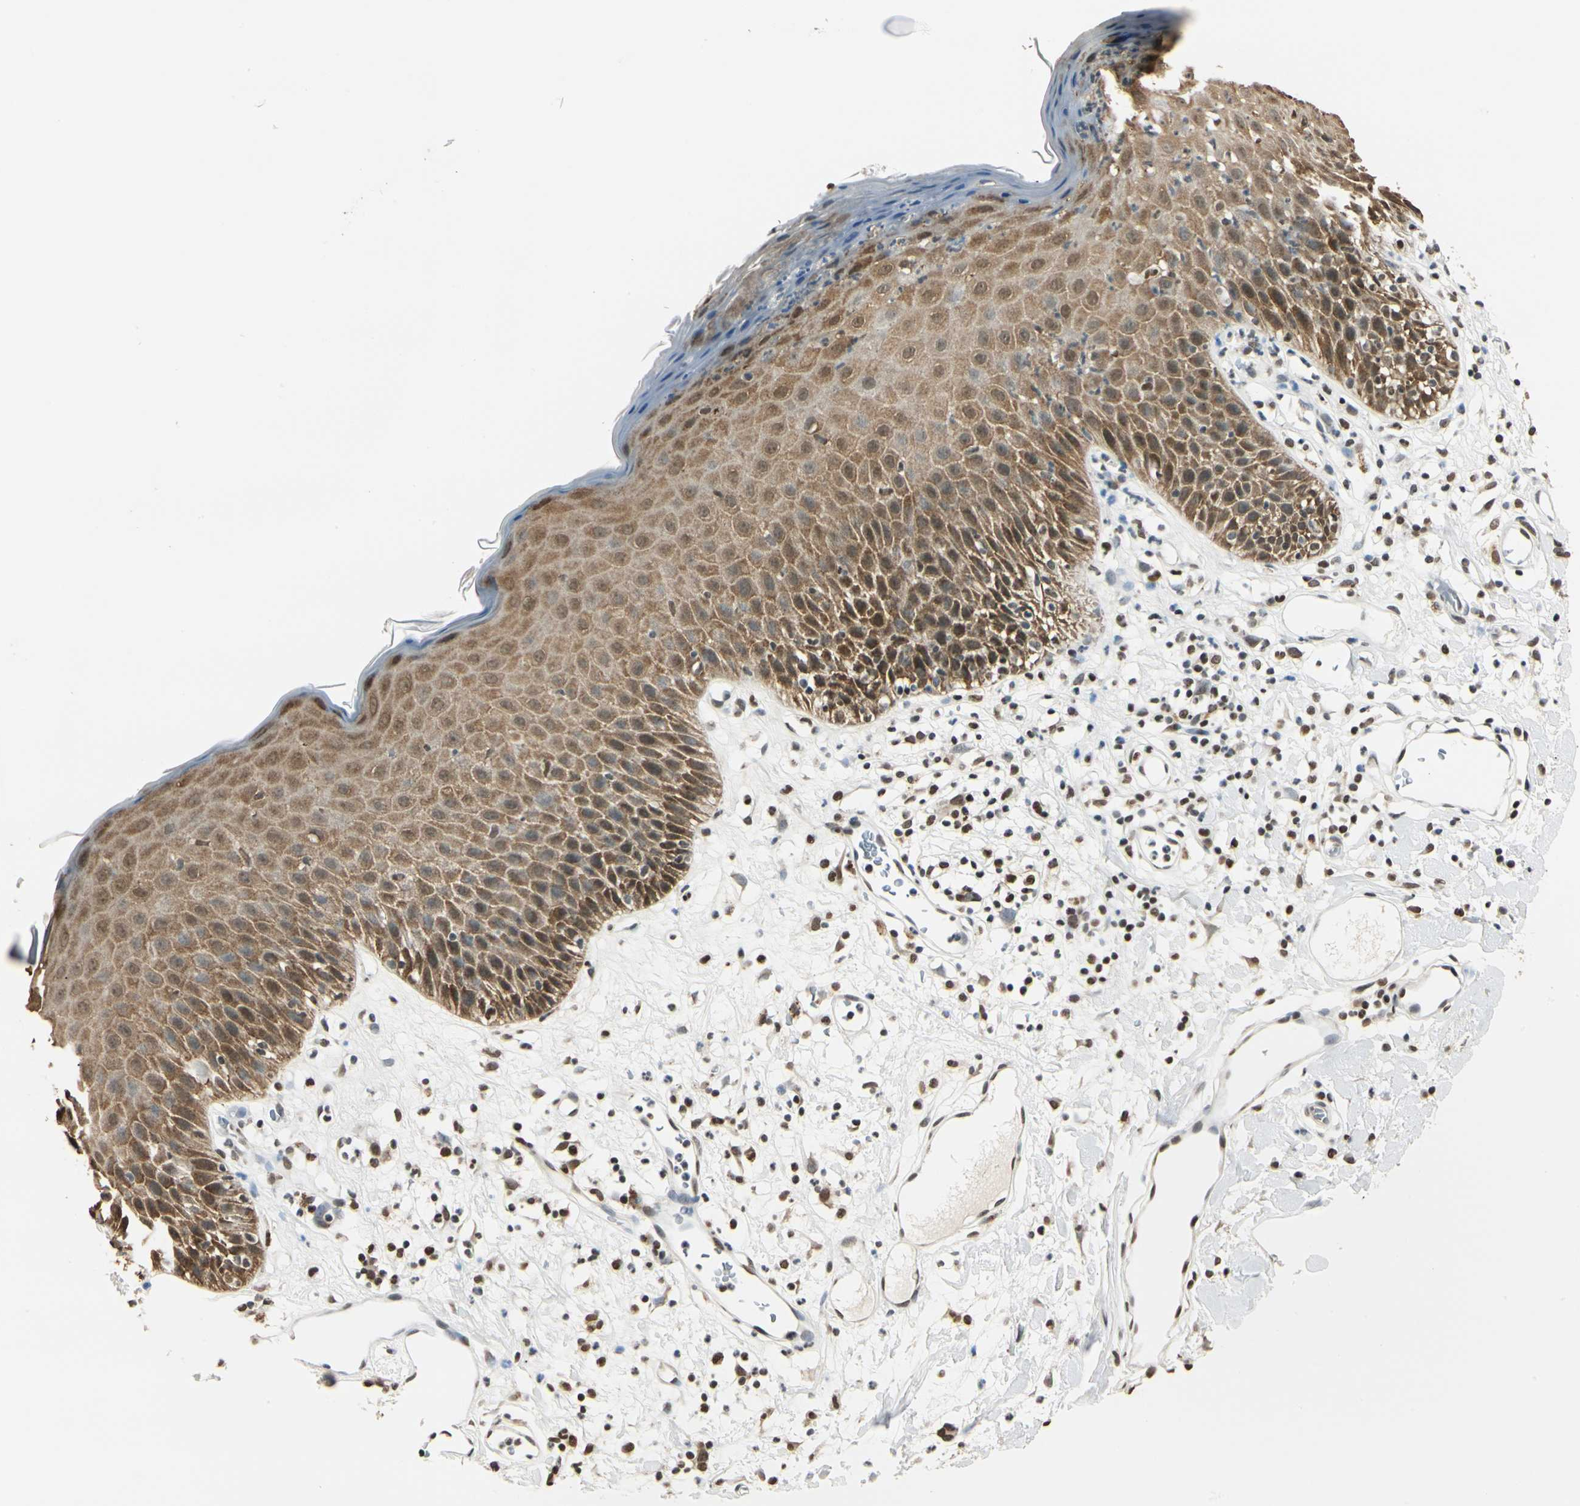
{"staining": {"intensity": "strong", "quantity": ">75%", "location": "cytoplasmic/membranous"}, "tissue": "skin", "cell_type": "Epidermal cells", "image_type": "normal", "snomed": [{"axis": "morphology", "description": "Normal tissue, NOS"}, {"axis": "topography", "description": "Vulva"}, {"axis": "topography", "description": "Peripheral nerve tissue"}], "caption": "Immunohistochemical staining of benign human skin reveals >75% levels of strong cytoplasmic/membranous protein staining in about >75% of epidermal cells. Using DAB (brown) and hematoxylin (blue) stains, captured at high magnification using brightfield microscopy.", "gene": "FANCG", "patient": {"sex": "female", "age": 68}}